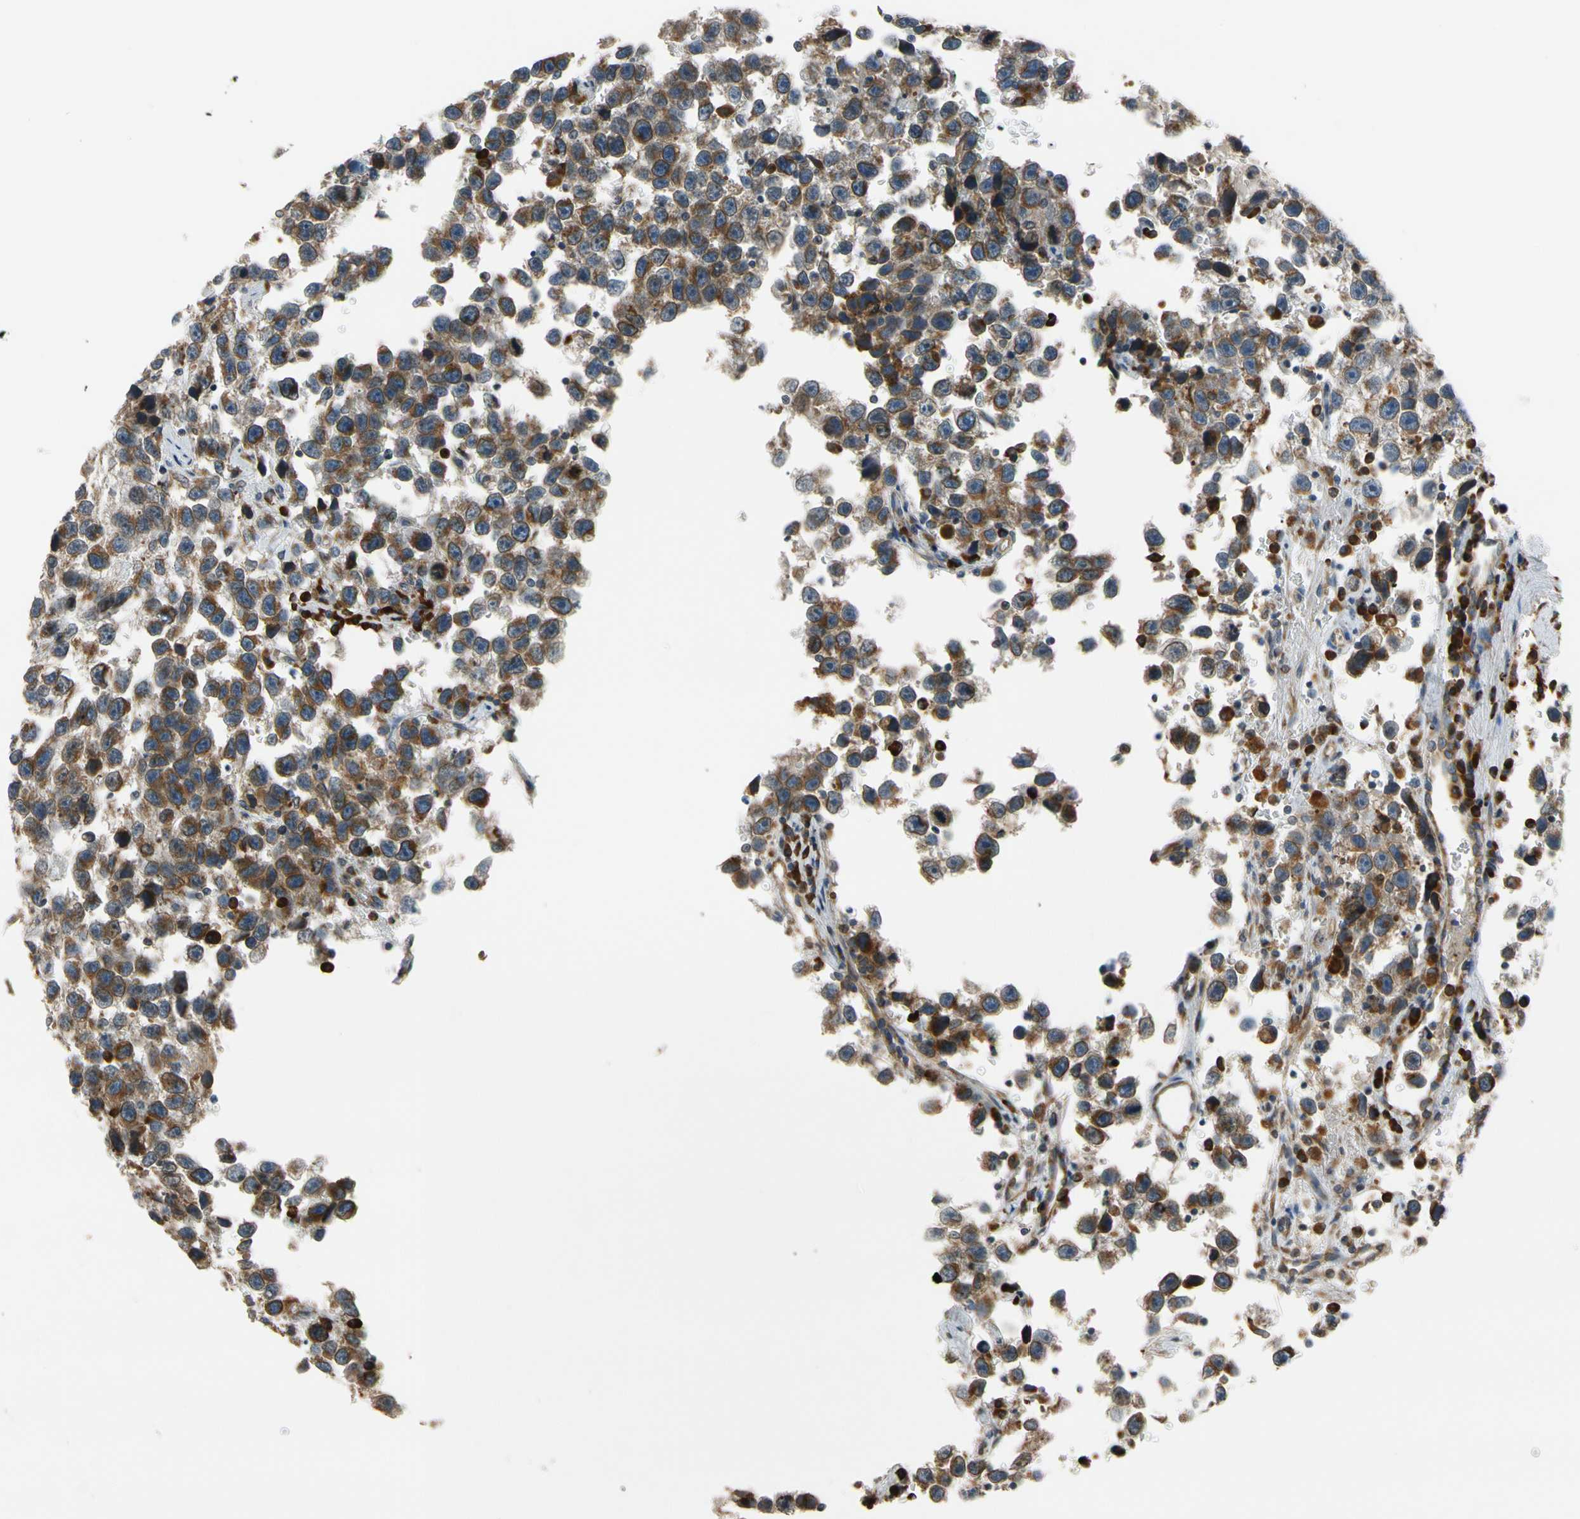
{"staining": {"intensity": "moderate", "quantity": ">75%", "location": "cytoplasmic/membranous"}, "tissue": "testis cancer", "cell_type": "Tumor cells", "image_type": "cancer", "snomed": [{"axis": "morphology", "description": "Seminoma, NOS"}, {"axis": "topography", "description": "Testis"}], "caption": "Immunohistochemistry of seminoma (testis) reveals medium levels of moderate cytoplasmic/membranous staining in about >75% of tumor cells. (Stains: DAB in brown, nuclei in blue, Microscopy: brightfield microscopy at high magnification).", "gene": "RPN2", "patient": {"sex": "male", "age": 33}}